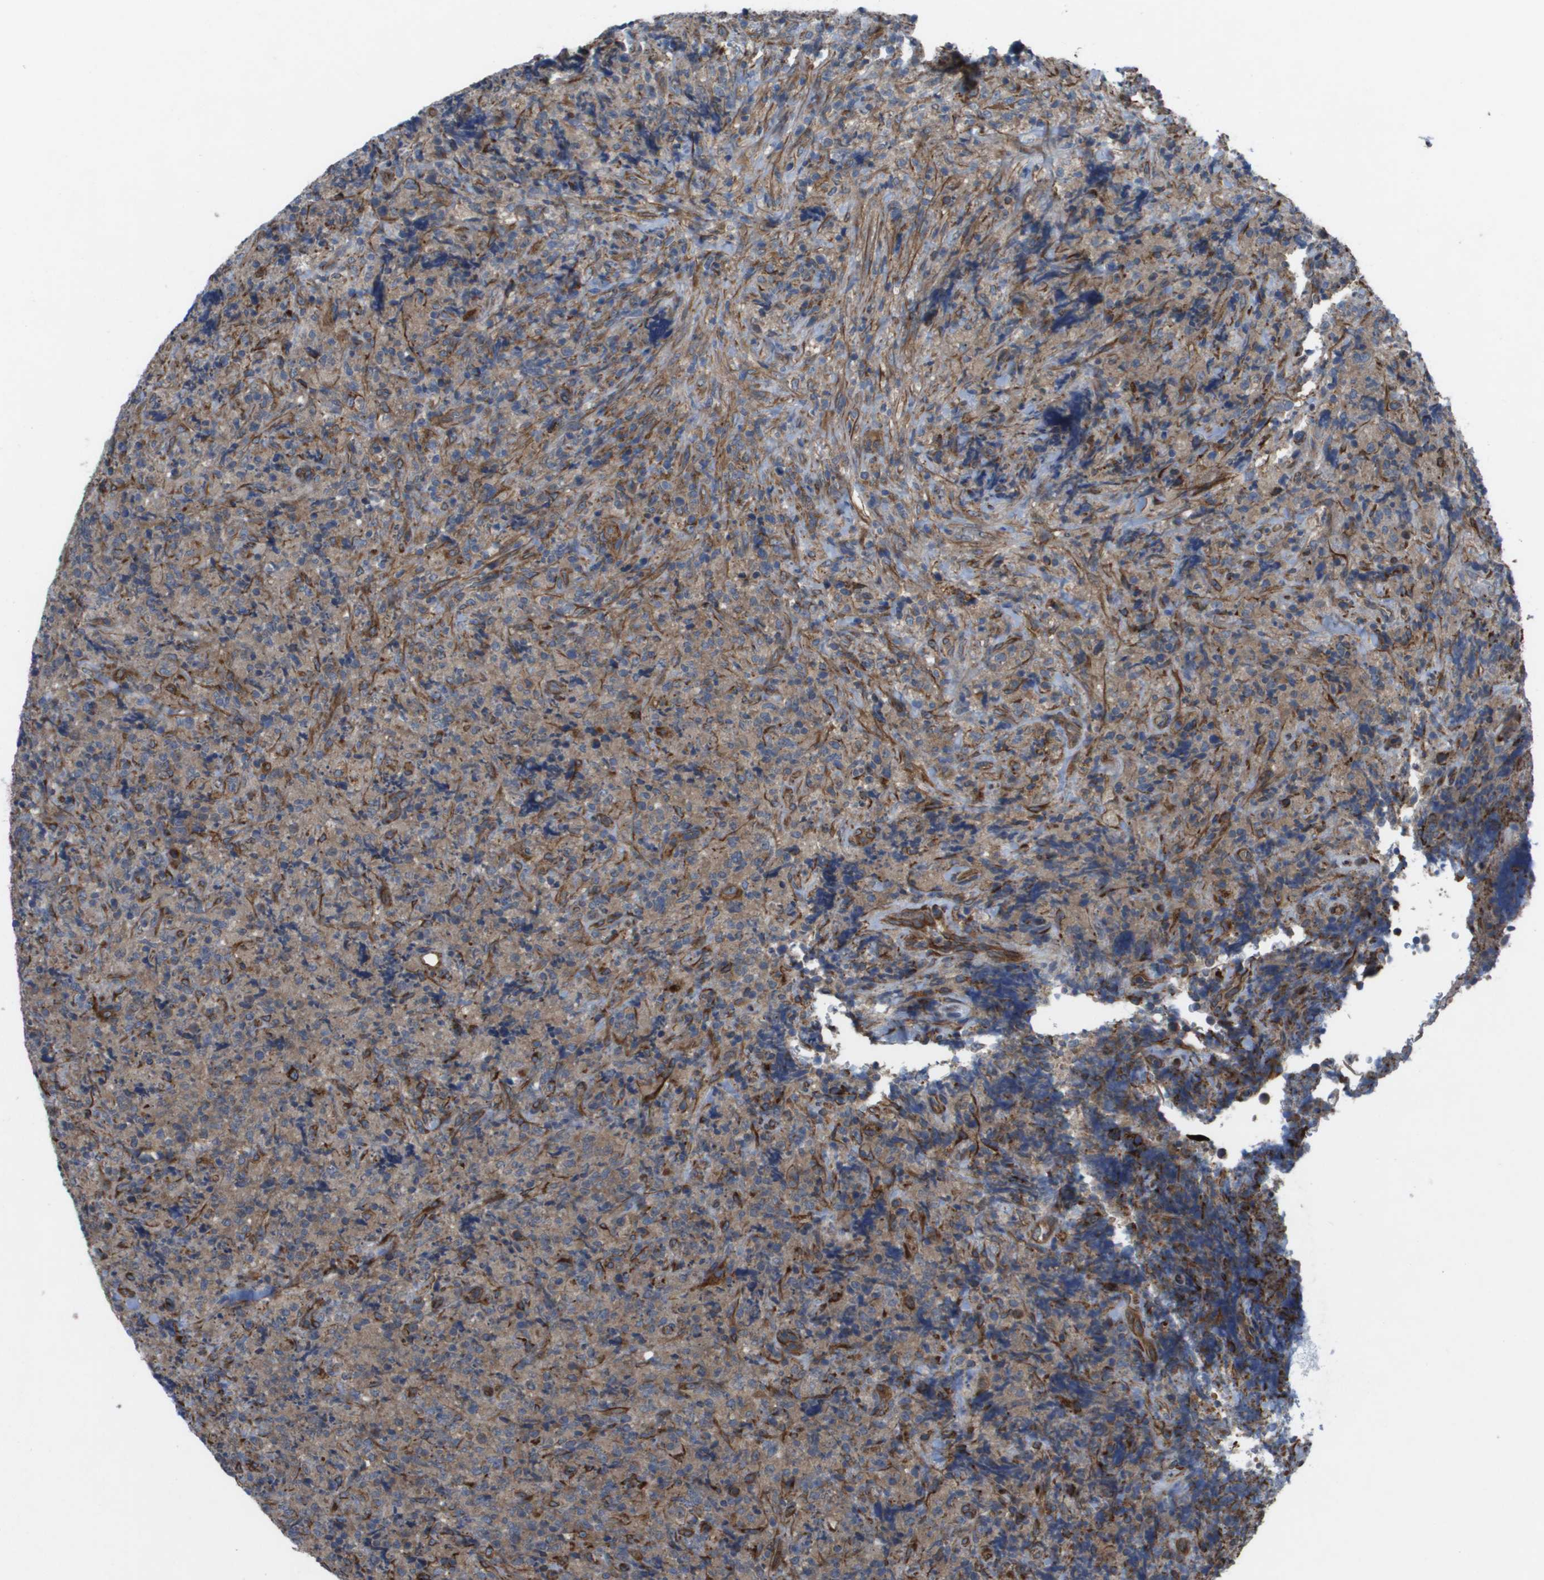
{"staining": {"intensity": "weak", "quantity": "25%-75%", "location": "cytoplasmic/membranous"}, "tissue": "lymphoma", "cell_type": "Tumor cells", "image_type": "cancer", "snomed": [{"axis": "morphology", "description": "Malignant lymphoma, non-Hodgkin's type, High grade"}, {"axis": "topography", "description": "Tonsil"}], "caption": "Malignant lymphoma, non-Hodgkin's type (high-grade) was stained to show a protein in brown. There is low levels of weak cytoplasmic/membranous expression in about 25%-75% of tumor cells.", "gene": "SLC6A9", "patient": {"sex": "female", "age": 36}}